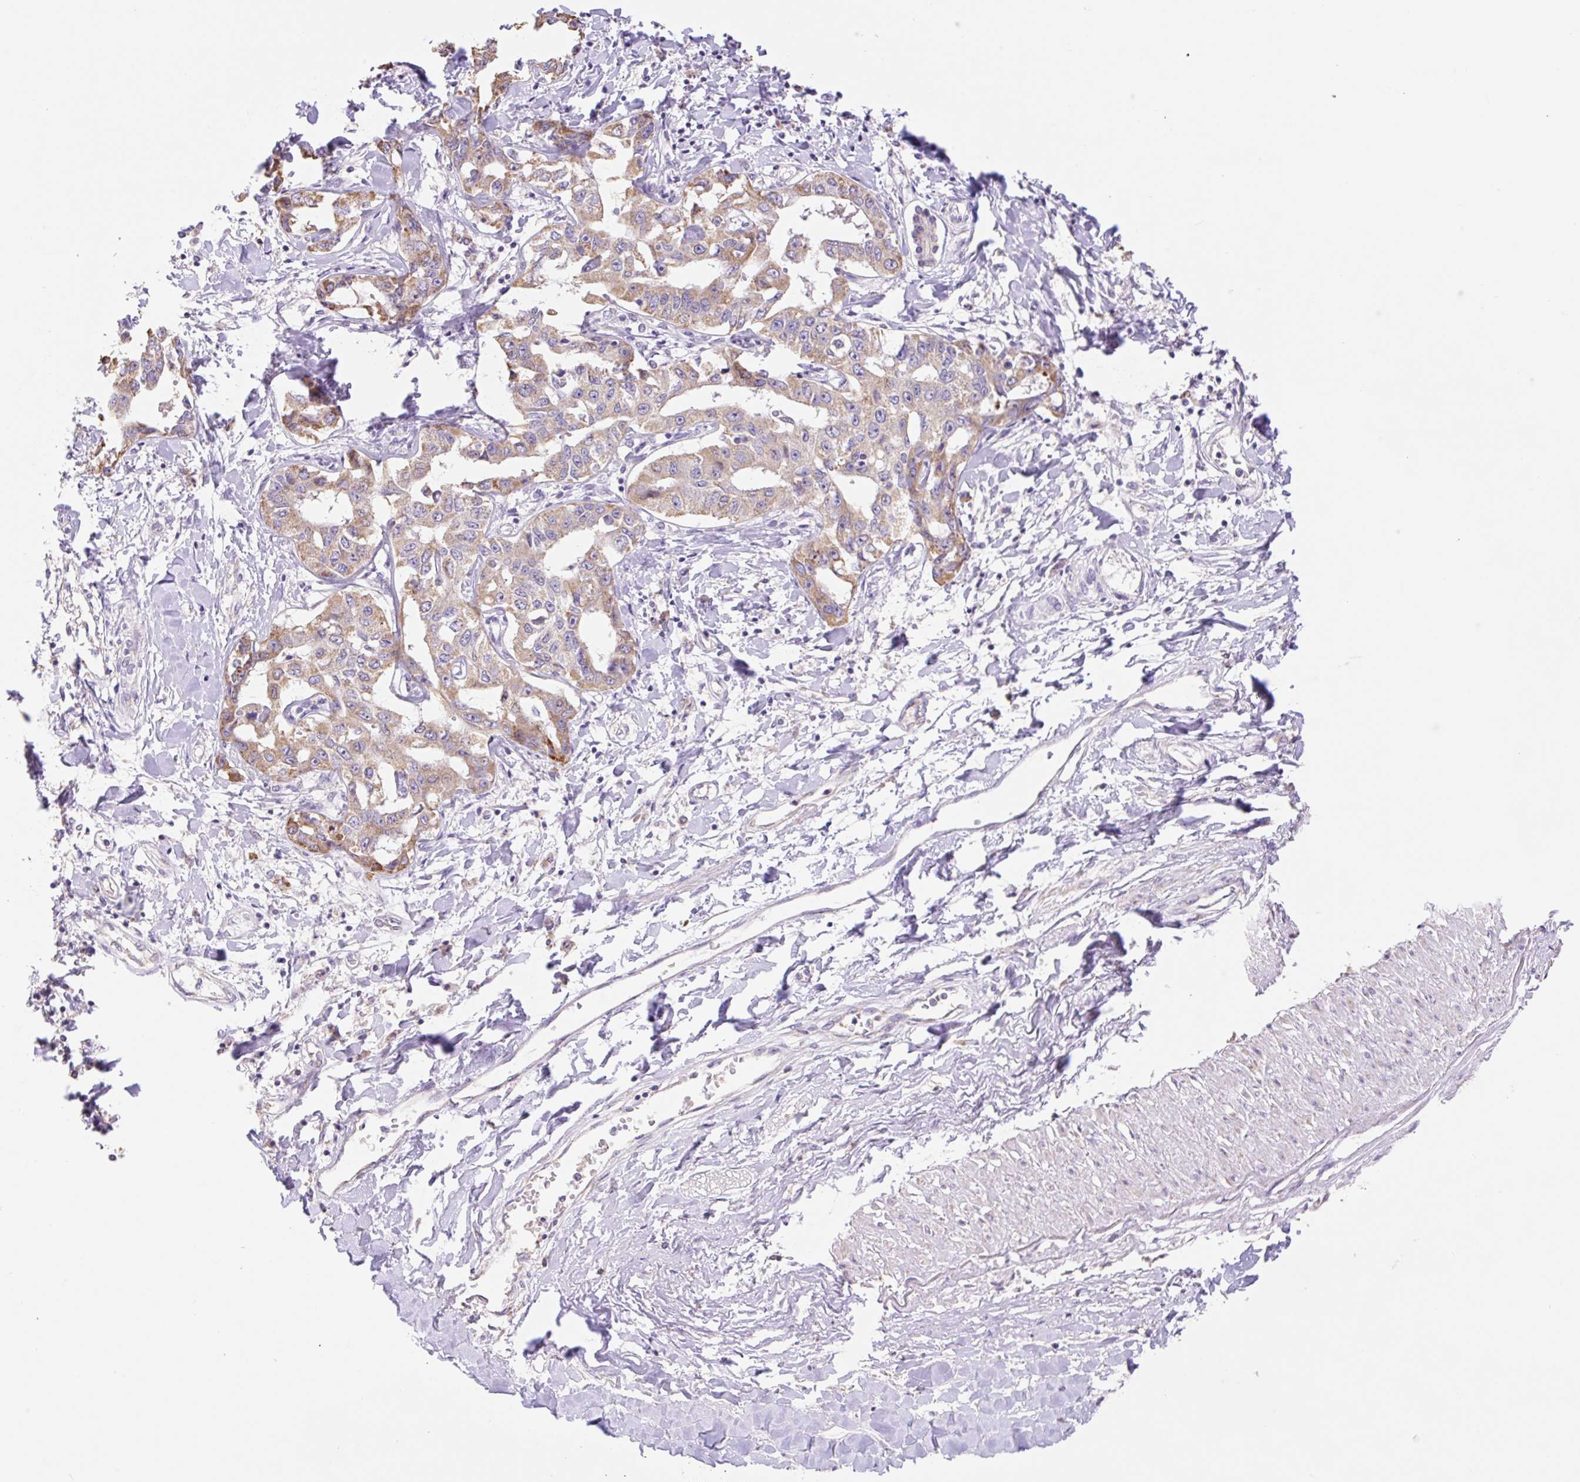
{"staining": {"intensity": "moderate", "quantity": ">75%", "location": "cytoplasmic/membranous"}, "tissue": "liver cancer", "cell_type": "Tumor cells", "image_type": "cancer", "snomed": [{"axis": "morphology", "description": "Cholangiocarcinoma"}, {"axis": "topography", "description": "Liver"}], "caption": "There is medium levels of moderate cytoplasmic/membranous positivity in tumor cells of liver cancer, as demonstrated by immunohistochemical staining (brown color).", "gene": "COPZ2", "patient": {"sex": "male", "age": 59}}